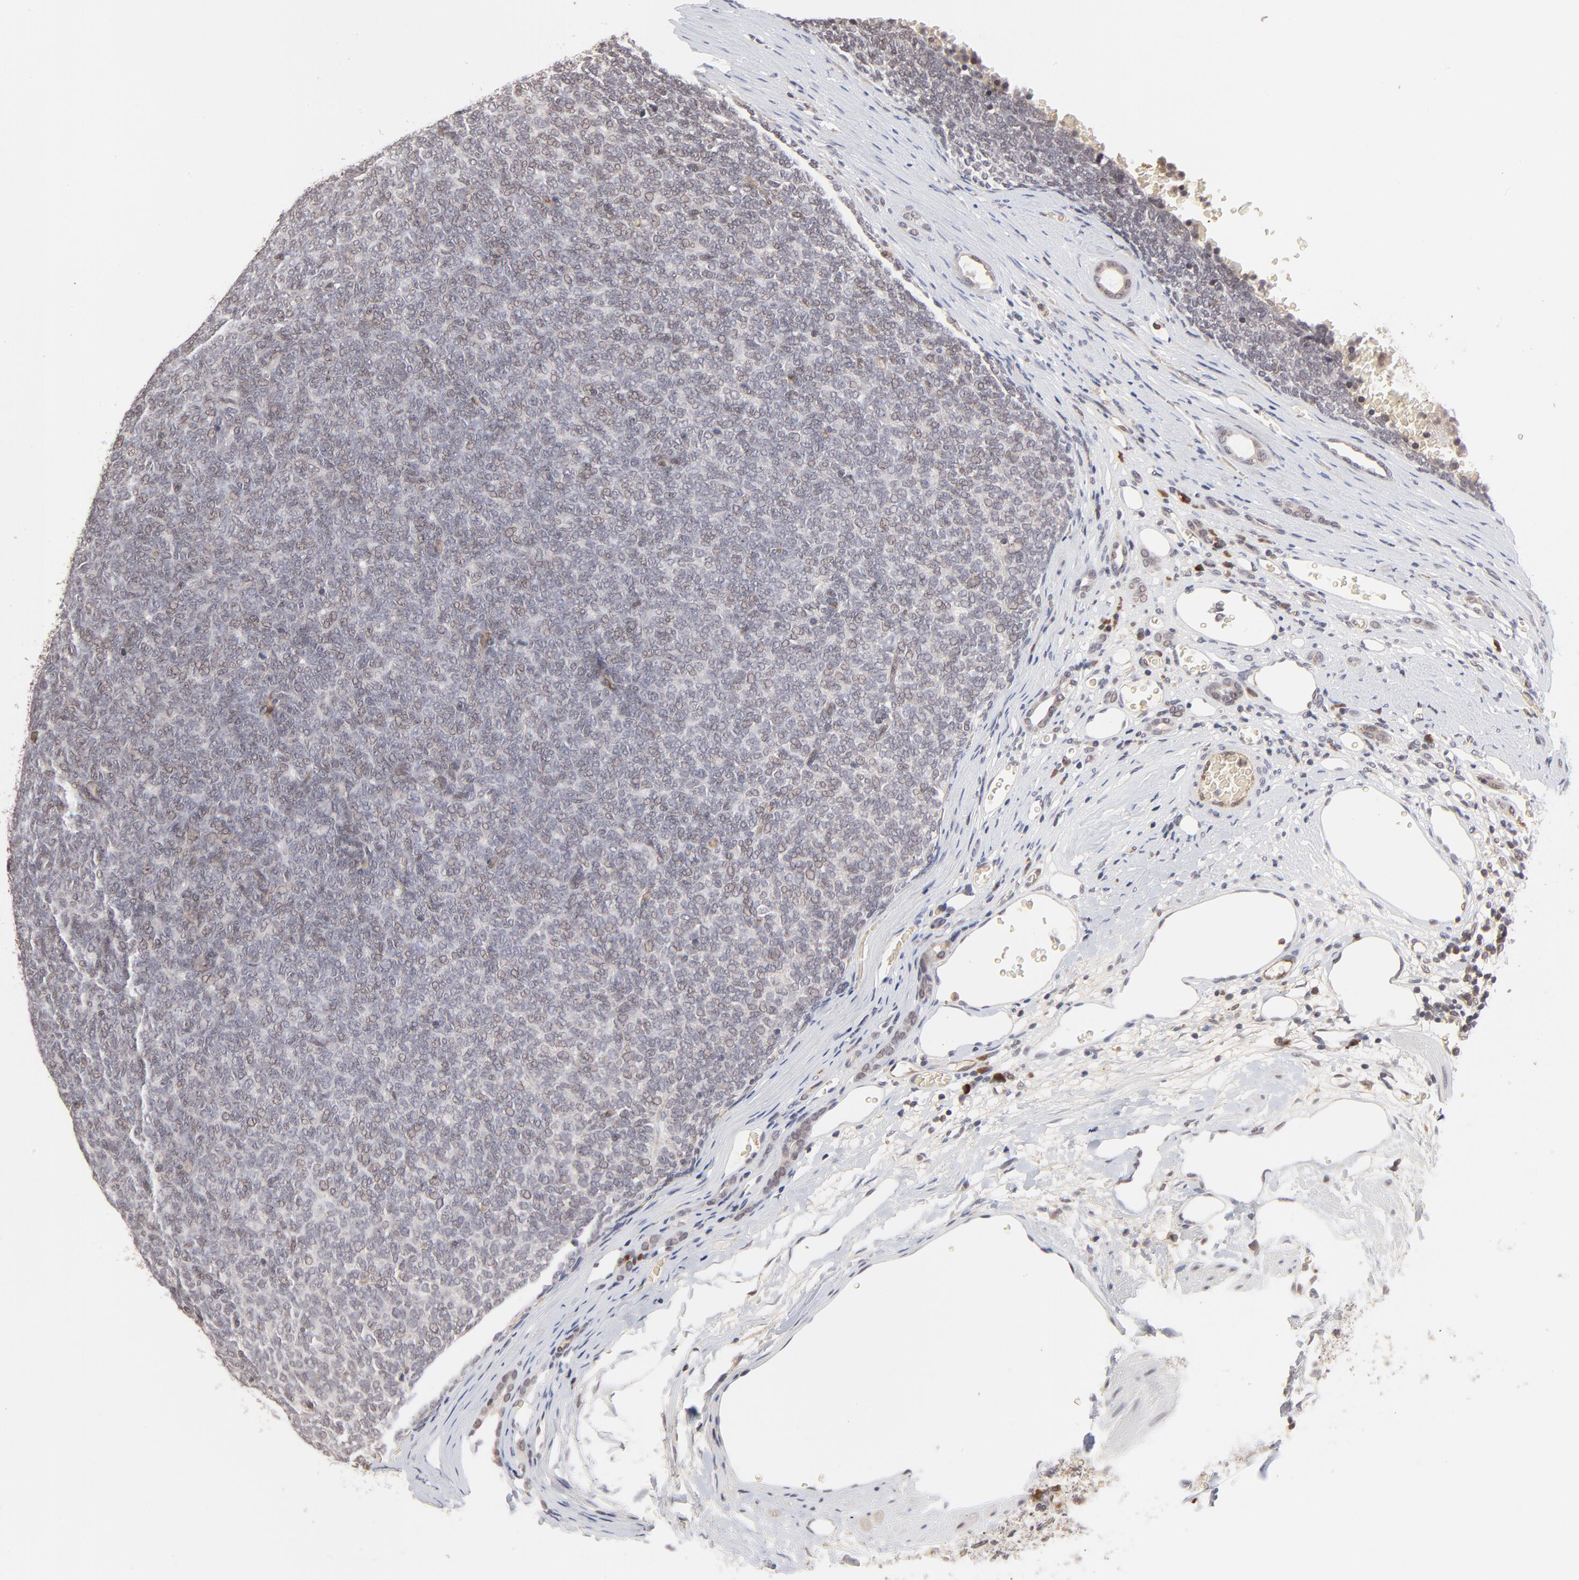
{"staining": {"intensity": "weak", "quantity": "25%-75%", "location": "cytoplasmic/membranous,nuclear"}, "tissue": "renal cancer", "cell_type": "Tumor cells", "image_type": "cancer", "snomed": [{"axis": "morphology", "description": "Neoplasm, malignant, NOS"}, {"axis": "topography", "description": "Kidney"}], "caption": "Renal cancer (neoplasm (malignant)) tissue demonstrates weak cytoplasmic/membranous and nuclear staining in about 25%-75% of tumor cells", "gene": "CASP10", "patient": {"sex": "male", "age": 28}}